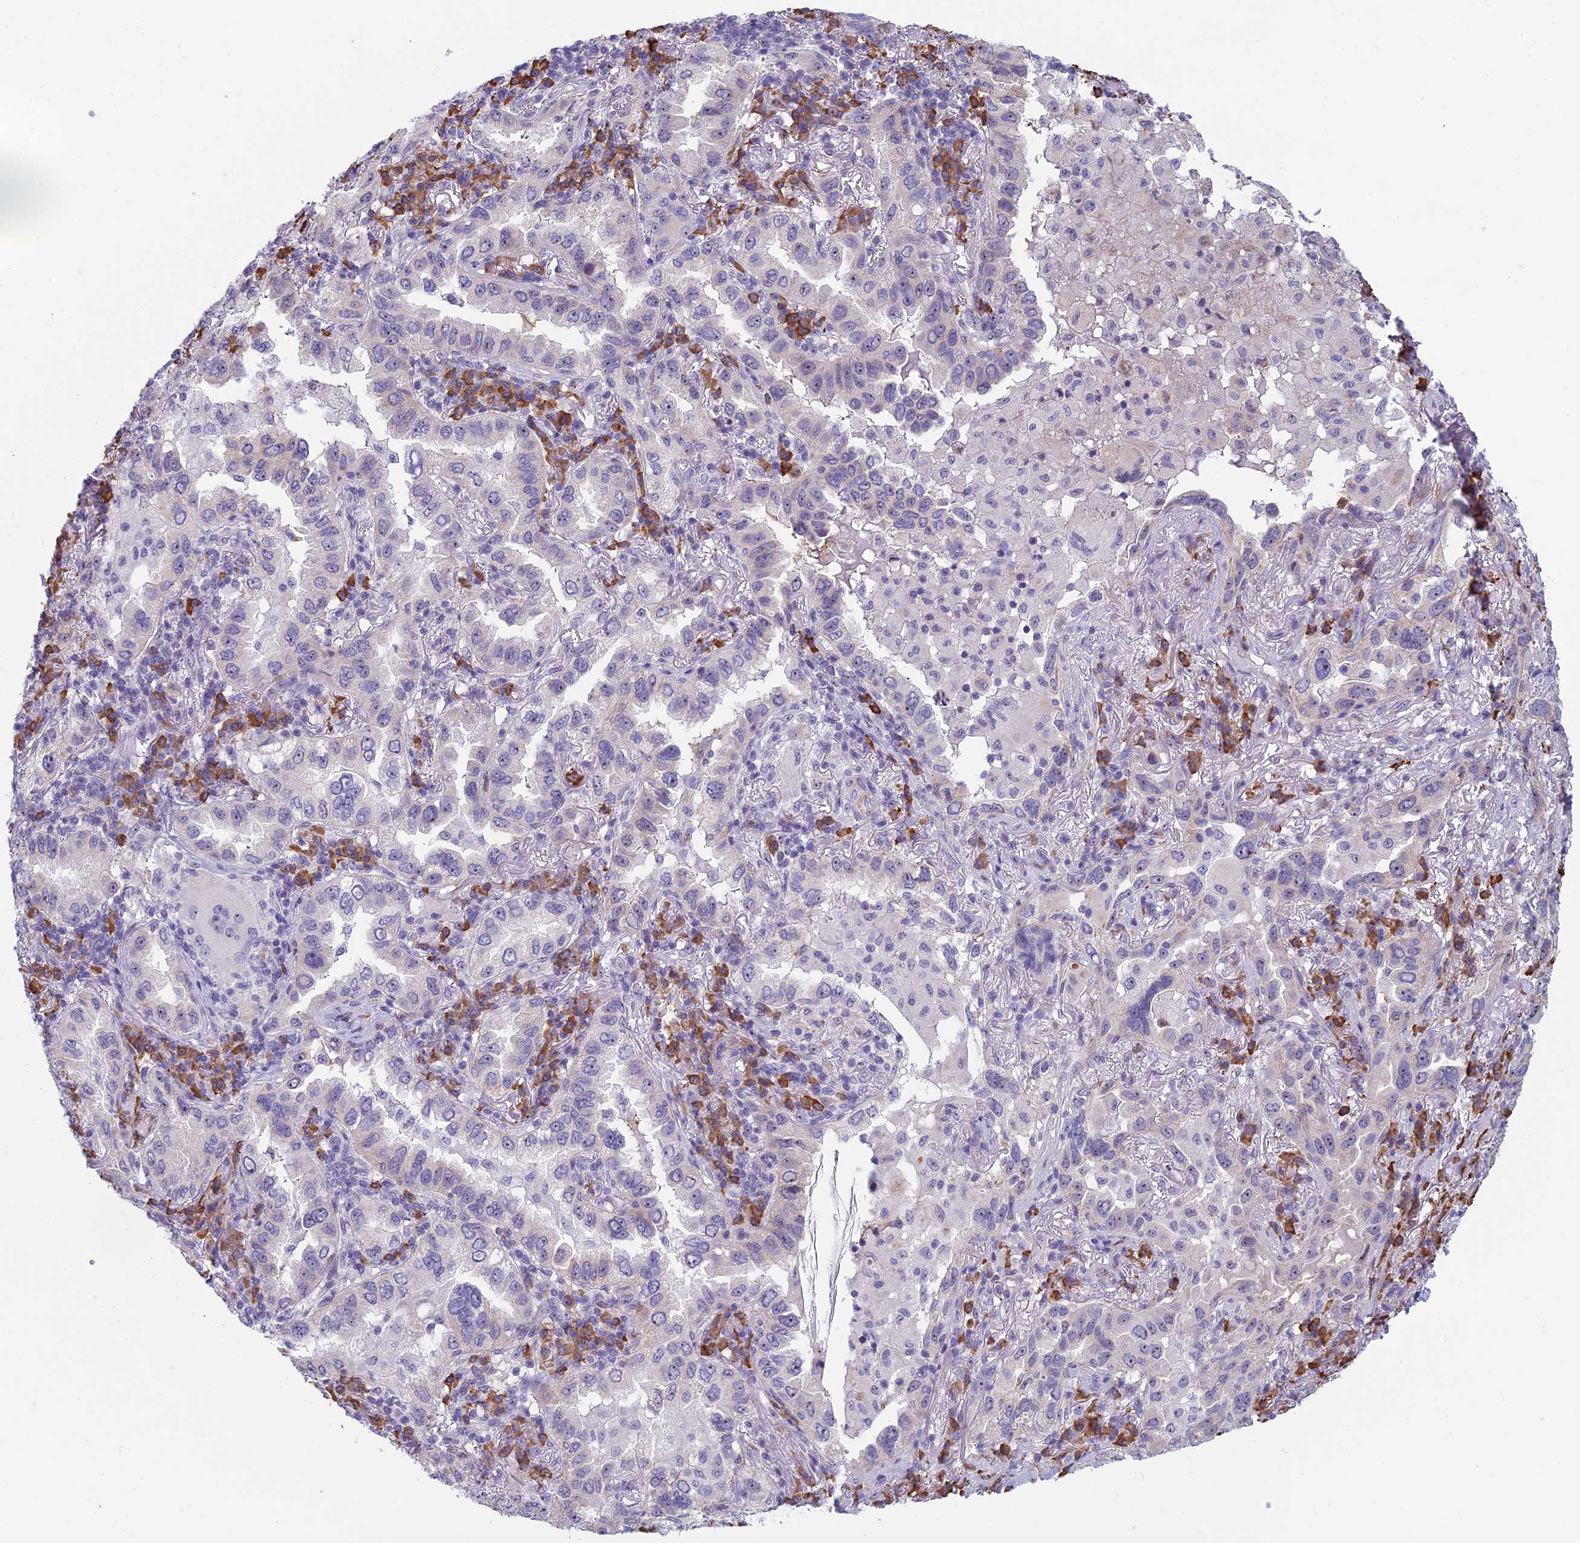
{"staining": {"intensity": "negative", "quantity": "none", "location": "none"}, "tissue": "lung cancer", "cell_type": "Tumor cells", "image_type": "cancer", "snomed": [{"axis": "morphology", "description": "Adenocarcinoma, NOS"}, {"axis": "topography", "description": "Lung"}], "caption": "Immunohistochemistry photomicrograph of lung adenocarcinoma stained for a protein (brown), which displays no positivity in tumor cells.", "gene": "NOC2L", "patient": {"sex": "female", "age": 69}}